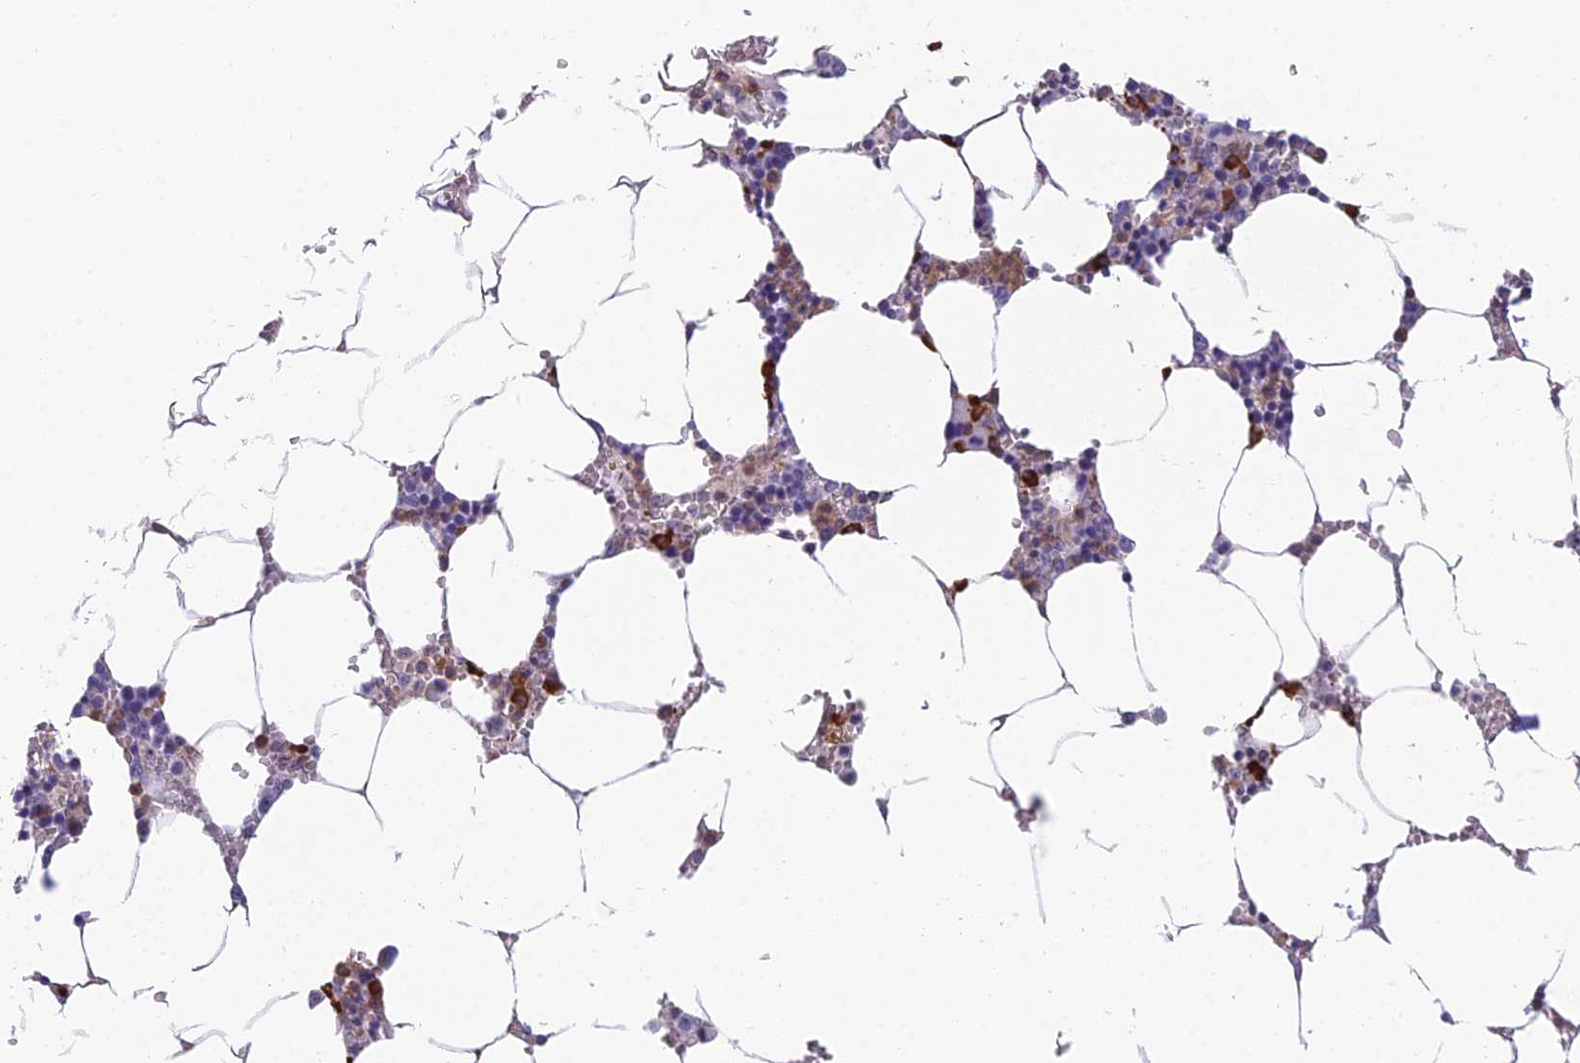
{"staining": {"intensity": "moderate", "quantity": "25%-75%", "location": "cytoplasmic/membranous"}, "tissue": "bone marrow", "cell_type": "Hematopoietic cells", "image_type": "normal", "snomed": [{"axis": "morphology", "description": "Normal tissue, NOS"}, {"axis": "topography", "description": "Bone marrow"}], "caption": "Bone marrow stained with DAB IHC displays medium levels of moderate cytoplasmic/membranous staining in approximately 25%-75% of hematopoietic cells. The protein of interest is shown in brown color, while the nuclei are stained blue.", "gene": "NOC2L", "patient": {"sex": "male", "age": 70}}